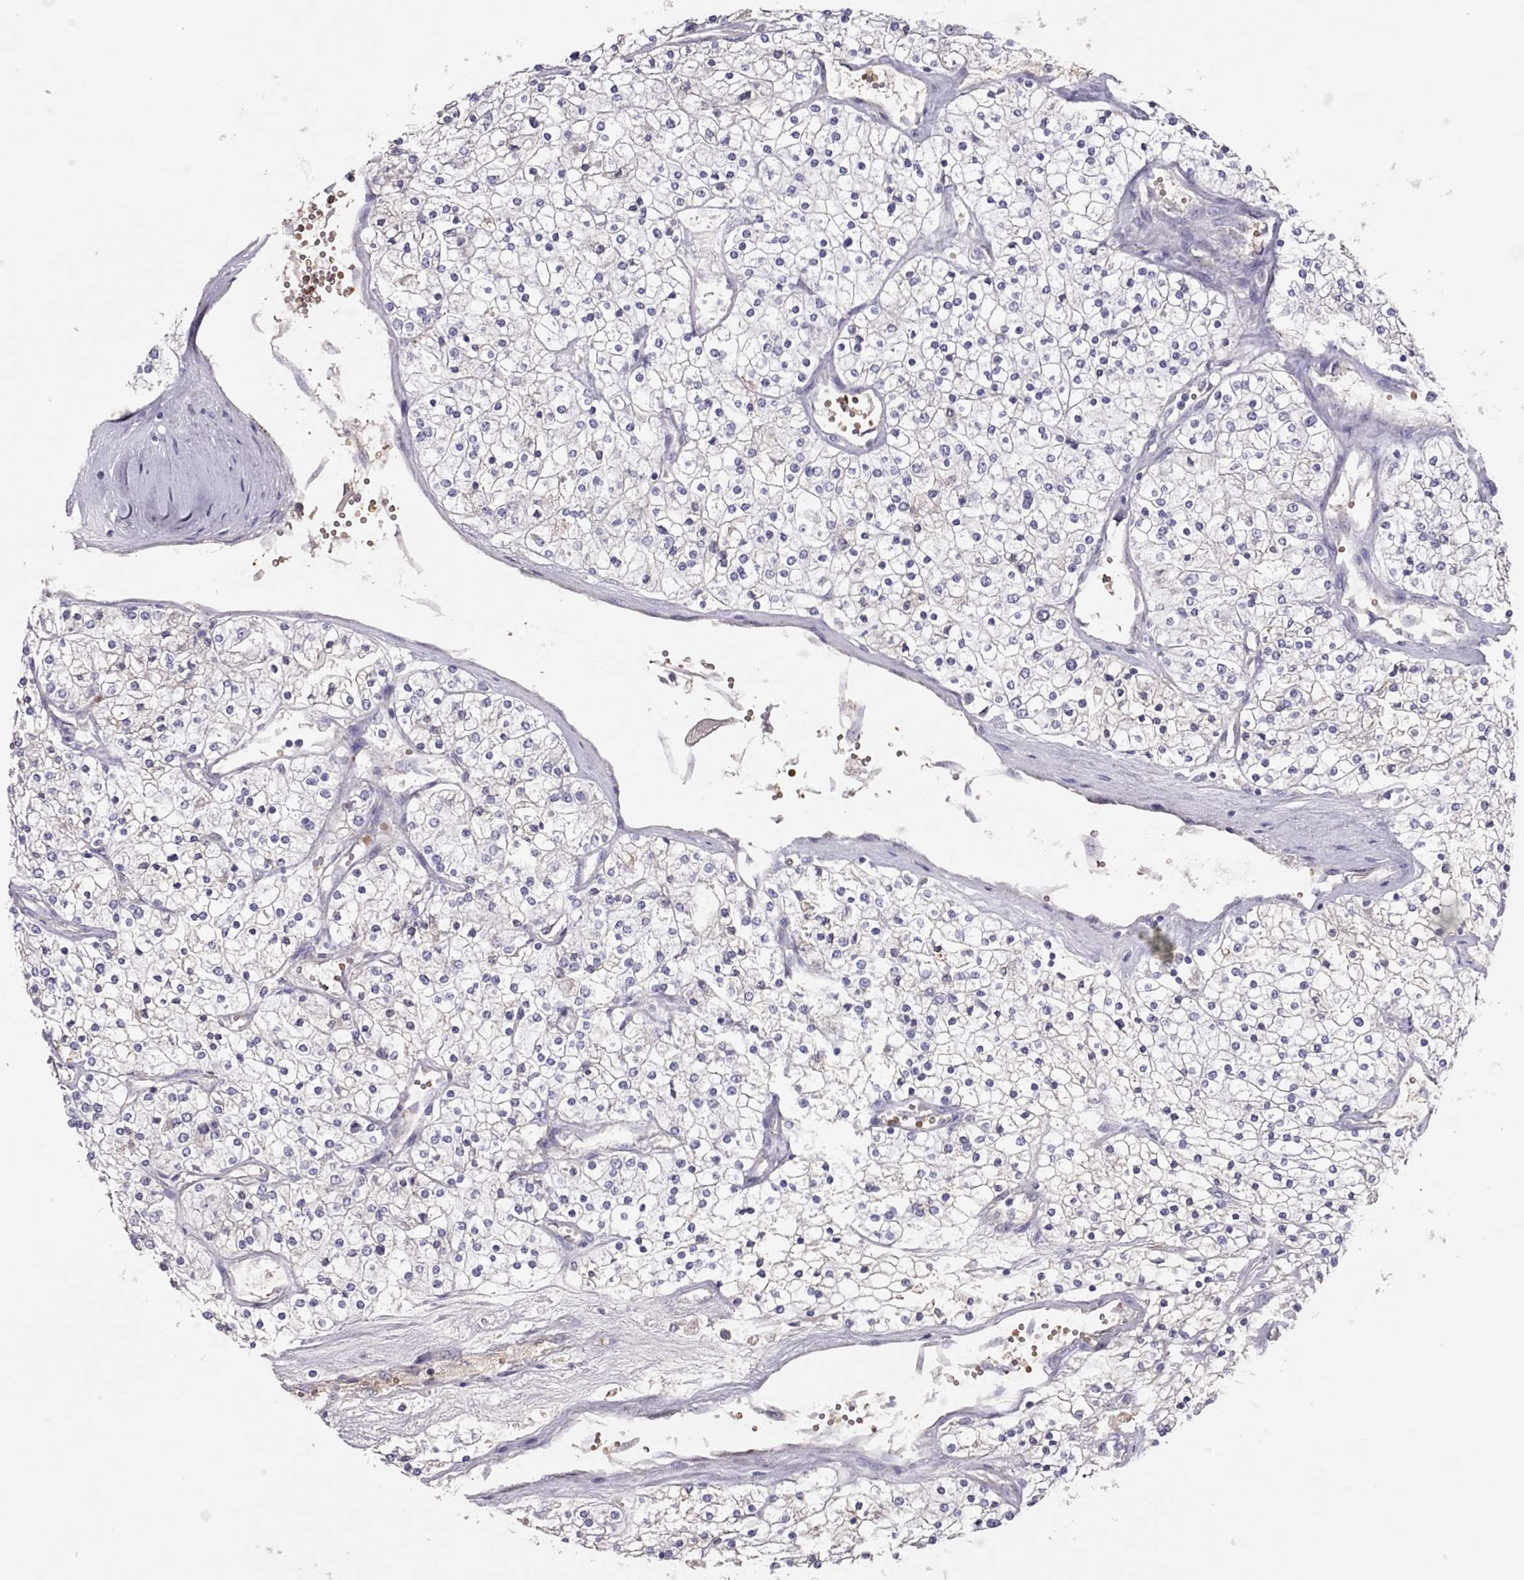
{"staining": {"intensity": "negative", "quantity": "none", "location": "none"}, "tissue": "renal cancer", "cell_type": "Tumor cells", "image_type": "cancer", "snomed": [{"axis": "morphology", "description": "Adenocarcinoma, NOS"}, {"axis": "topography", "description": "Kidney"}], "caption": "A high-resolution micrograph shows immunohistochemistry staining of renal adenocarcinoma, which displays no significant expression in tumor cells. The staining is performed using DAB (3,3'-diaminobenzidine) brown chromogen with nuclei counter-stained in using hematoxylin.", "gene": "RHD", "patient": {"sex": "male", "age": 80}}